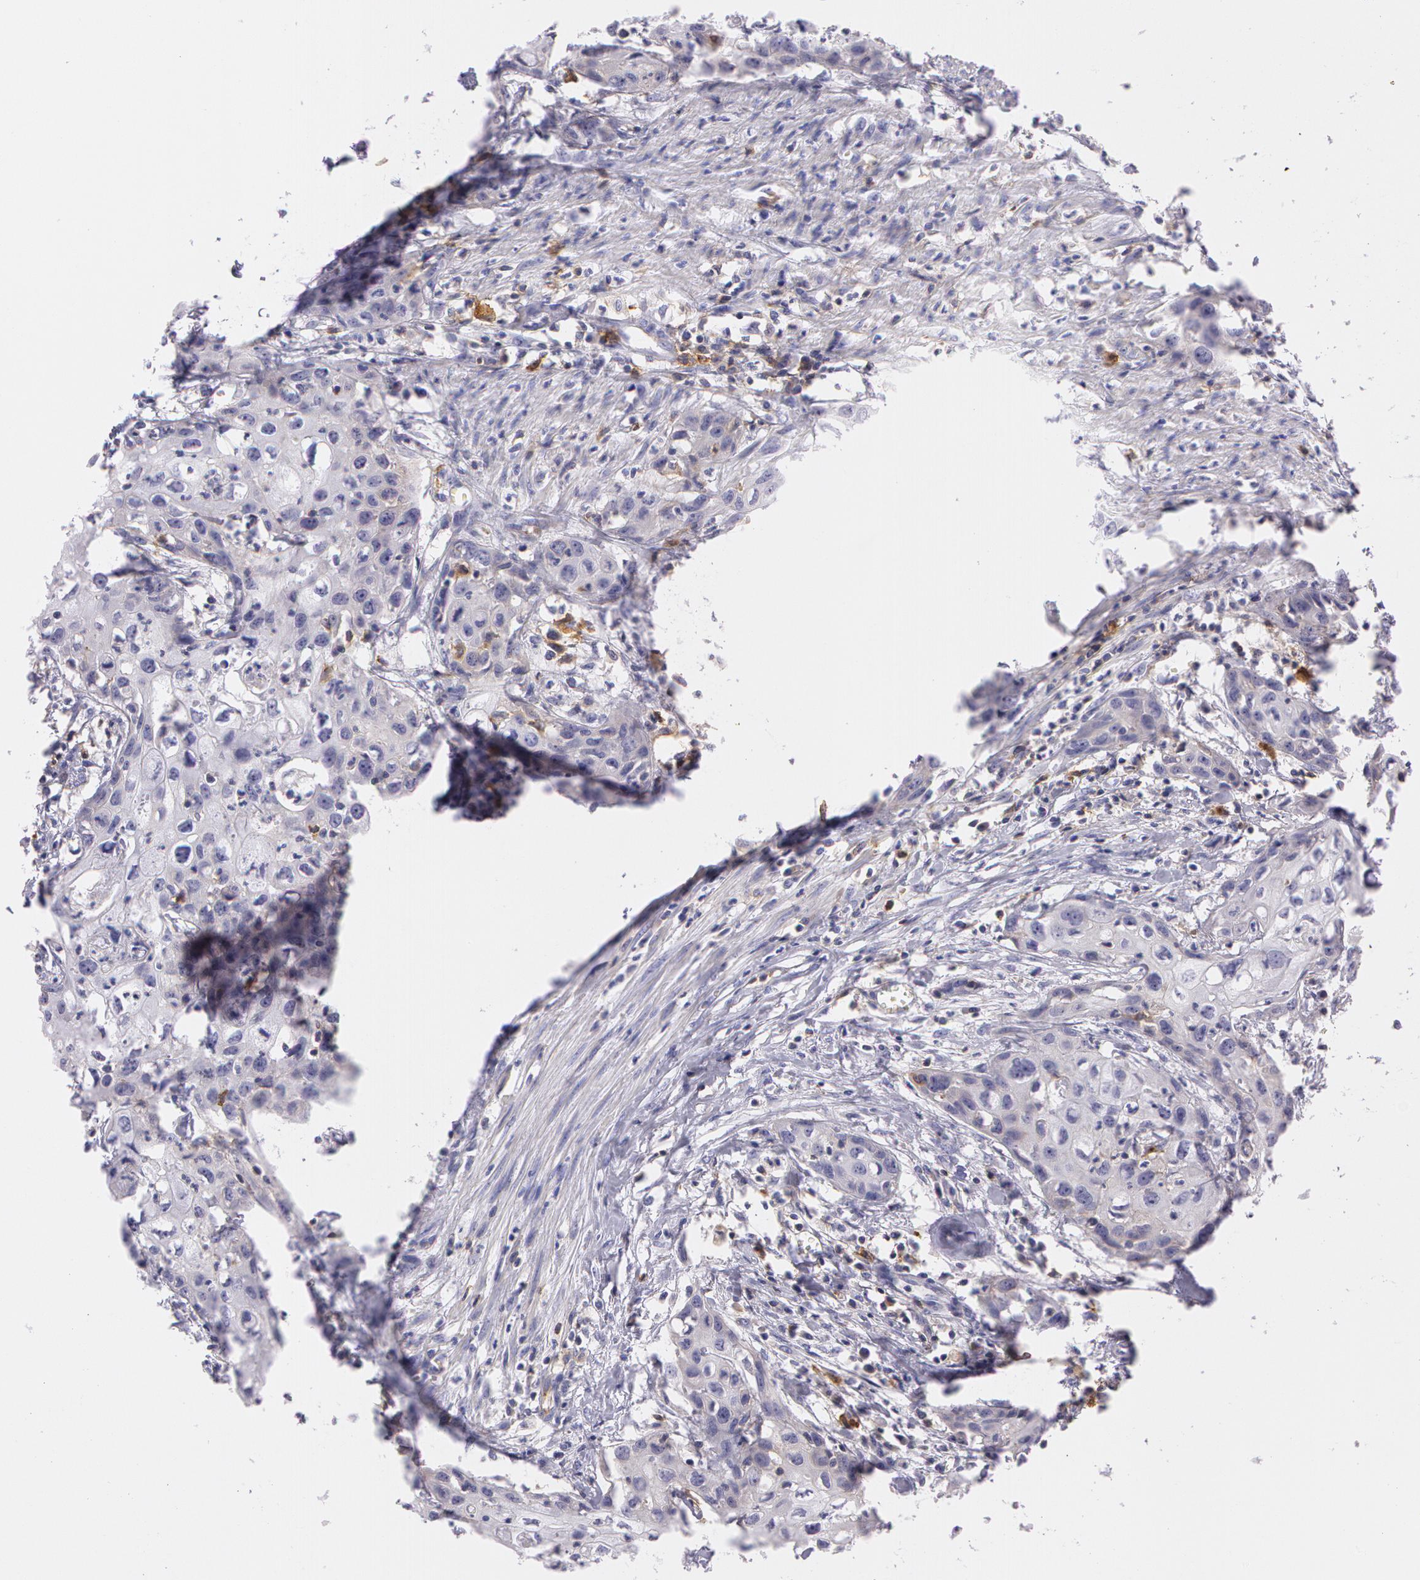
{"staining": {"intensity": "strong", "quantity": "<25%", "location": "cytoplasmic/membranous"}, "tissue": "urothelial cancer", "cell_type": "Tumor cells", "image_type": "cancer", "snomed": [{"axis": "morphology", "description": "Urothelial carcinoma, High grade"}, {"axis": "topography", "description": "Urinary bladder"}], "caption": "A medium amount of strong cytoplasmic/membranous staining is seen in approximately <25% of tumor cells in urothelial cancer tissue. Using DAB (3,3'-diaminobenzidine) (brown) and hematoxylin (blue) stains, captured at high magnification using brightfield microscopy.", "gene": "LY75", "patient": {"sex": "male", "age": 54}}